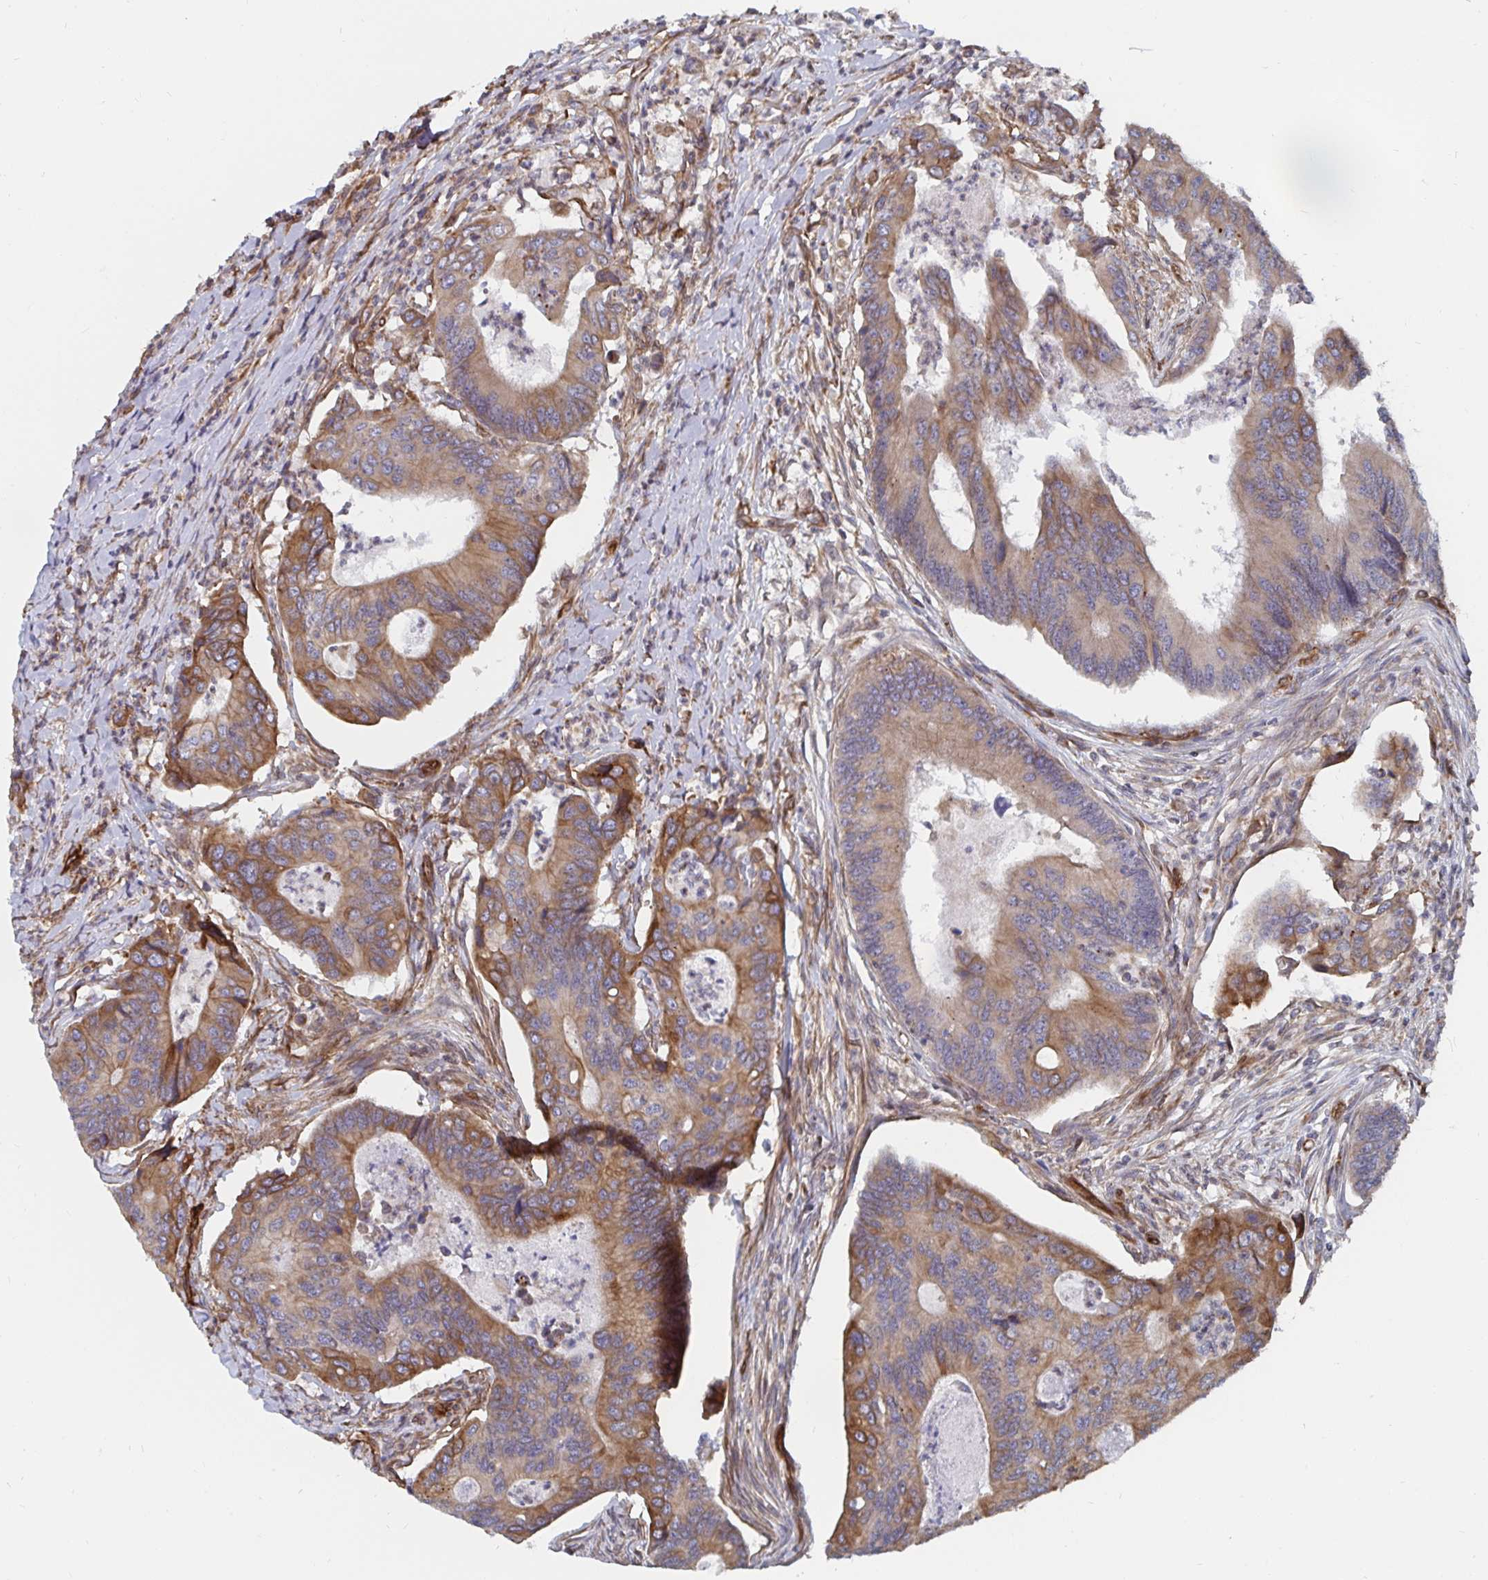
{"staining": {"intensity": "moderate", "quantity": ">75%", "location": "cytoplasmic/membranous"}, "tissue": "colorectal cancer", "cell_type": "Tumor cells", "image_type": "cancer", "snomed": [{"axis": "morphology", "description": "Adenocarcinoma, NOS"}, {"axis": "topography", "description": "Colon"}], "caption": "The photomicrograph reveals immunohistochemical staining of colorectal adenocarcinoma. There is moderate cytoplasmic/membranous positivity is identified in about >75% of tumor cells.", "gene": "BCAP29", "patient": {"sex": "female", "age": 67}}